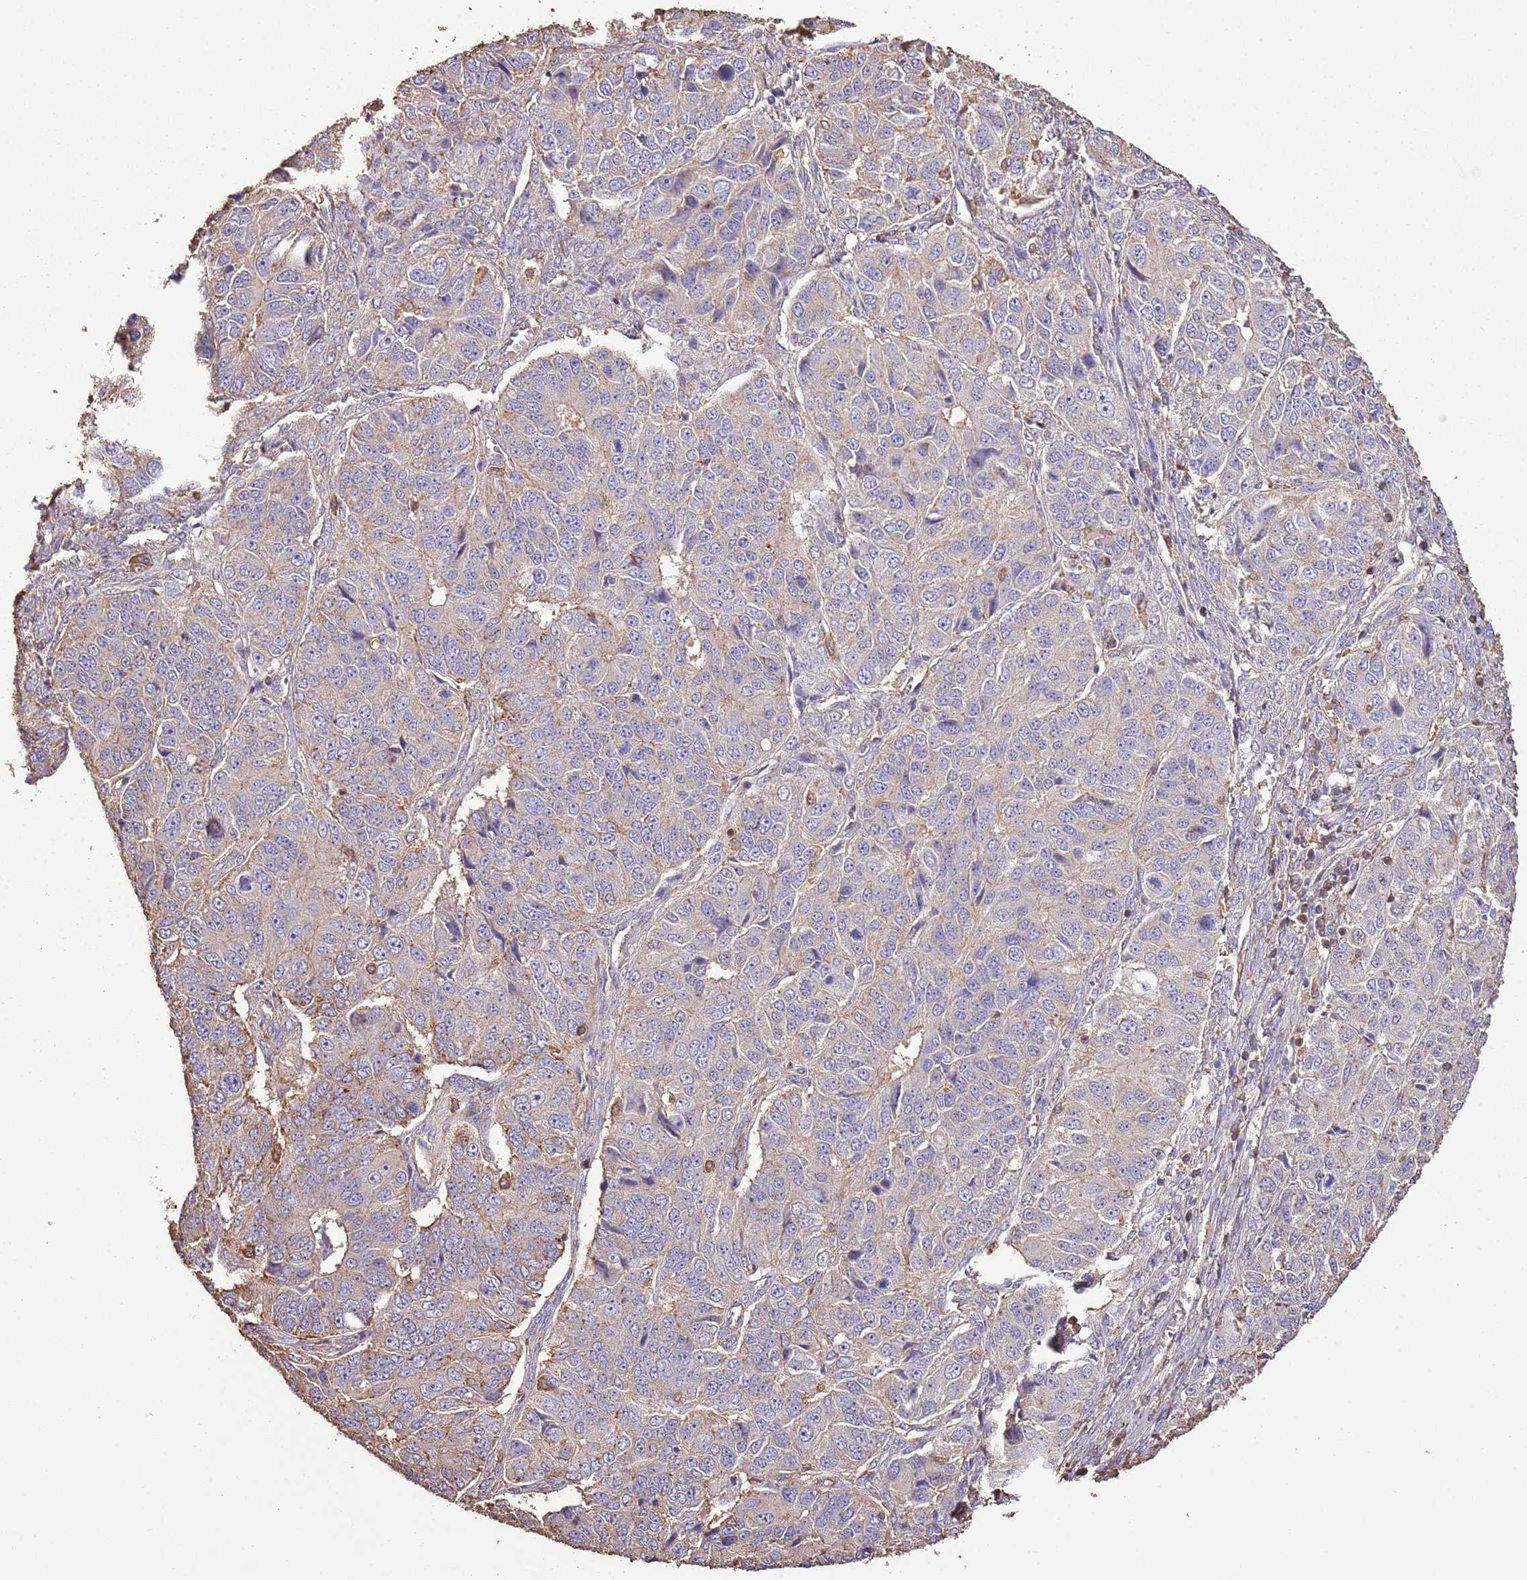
{"staining": {"intensity": "weak", "quantity": "<25%", "location": "cytoplasmic/membranous"}, "tissue": "ovarian cancer", "cell_type": "Tumor cells", "image_type": "cancer", "snomed": [{"axis": "morphology", "description": "Carcinoma, endometroid"}, {"axis": "topography", "description": "Ovary"}], "caption": "Protein analysis of ovarian endometroid carcinoma demonstrates no significant positivity in tumor cells. The staining was performed using DAB to visualize the protein expression in brown, while the nuclei were stained in blue with hematoxylin (Magnification: 20x).", "gene": "ARL10", "patient": {"sex": "female", "age": 51}}